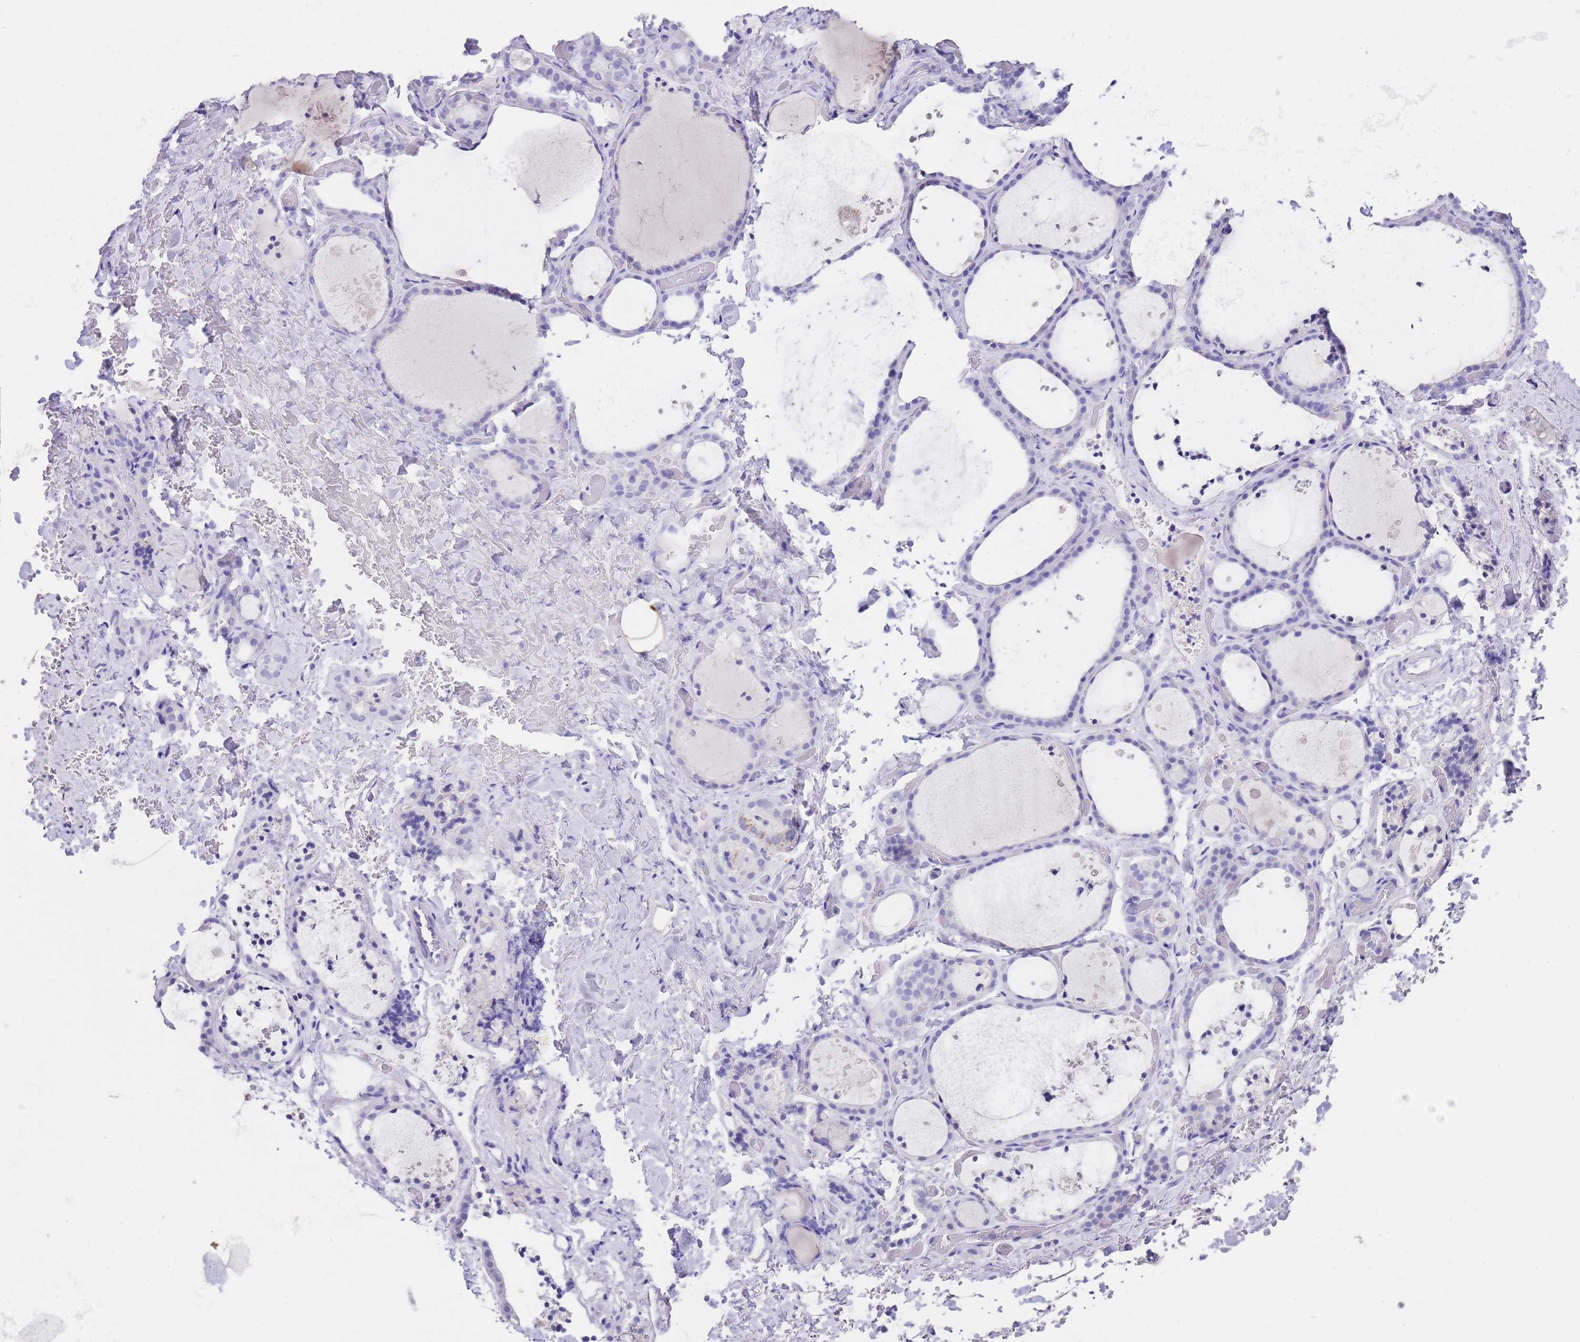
{"staining": {"intensity": "negative", "quantity": "none", "location": "none"}, "tissue": "thyroid gland", "cell_type": "Glandular cells", "image_type": "normal", "snomed": [{"axis": "morphology", "description": "Normal tissue, NOS"}, {"axis": "topography", "description": "Thyroid gland"}], "caption": "This is a micrograph of immunohistochemistry staining of benign thyroid gland, which shows no staining in glandular cells.", "gene": "PTBP2", "patient": {"sex": "female", "age": 44}}